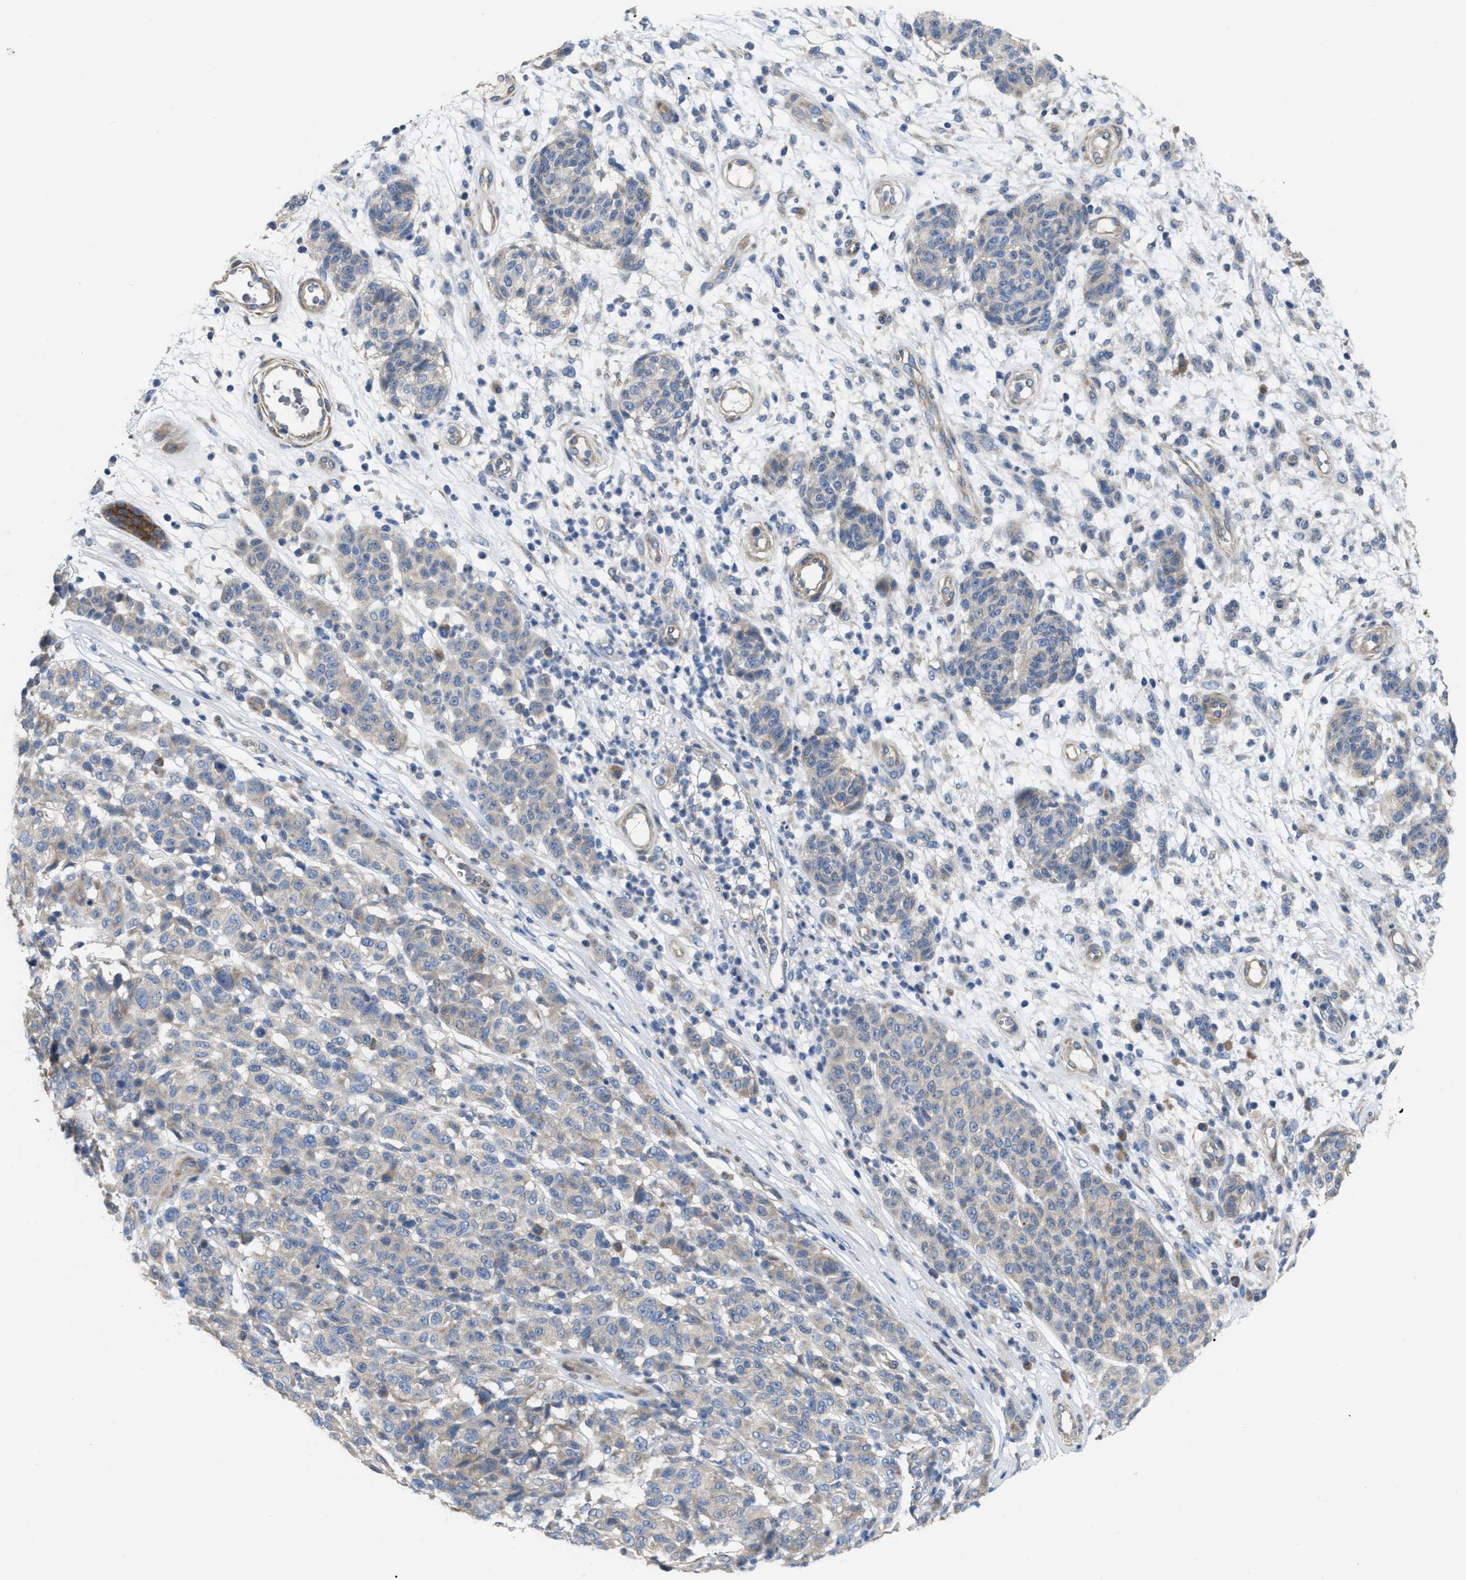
{"staining": {"intensity": "negative", "quantity": "none", "location": "none"}, "tissue": "melanoma", "cell_type": "Tumor cells", "image_type": "cancer", "snomed": [{"axis": "morphology", "description": "Malignant melanoma, NOS"}, {"axis": "topography", "description": "Skin"}], "caption": "The immunohistochemistry (IHC) histopathology image has no significant expression in tumor cells of malignant melanoma tissue.", "gene": "DHX58", "patient": {"sex": "male", "age": 59}}